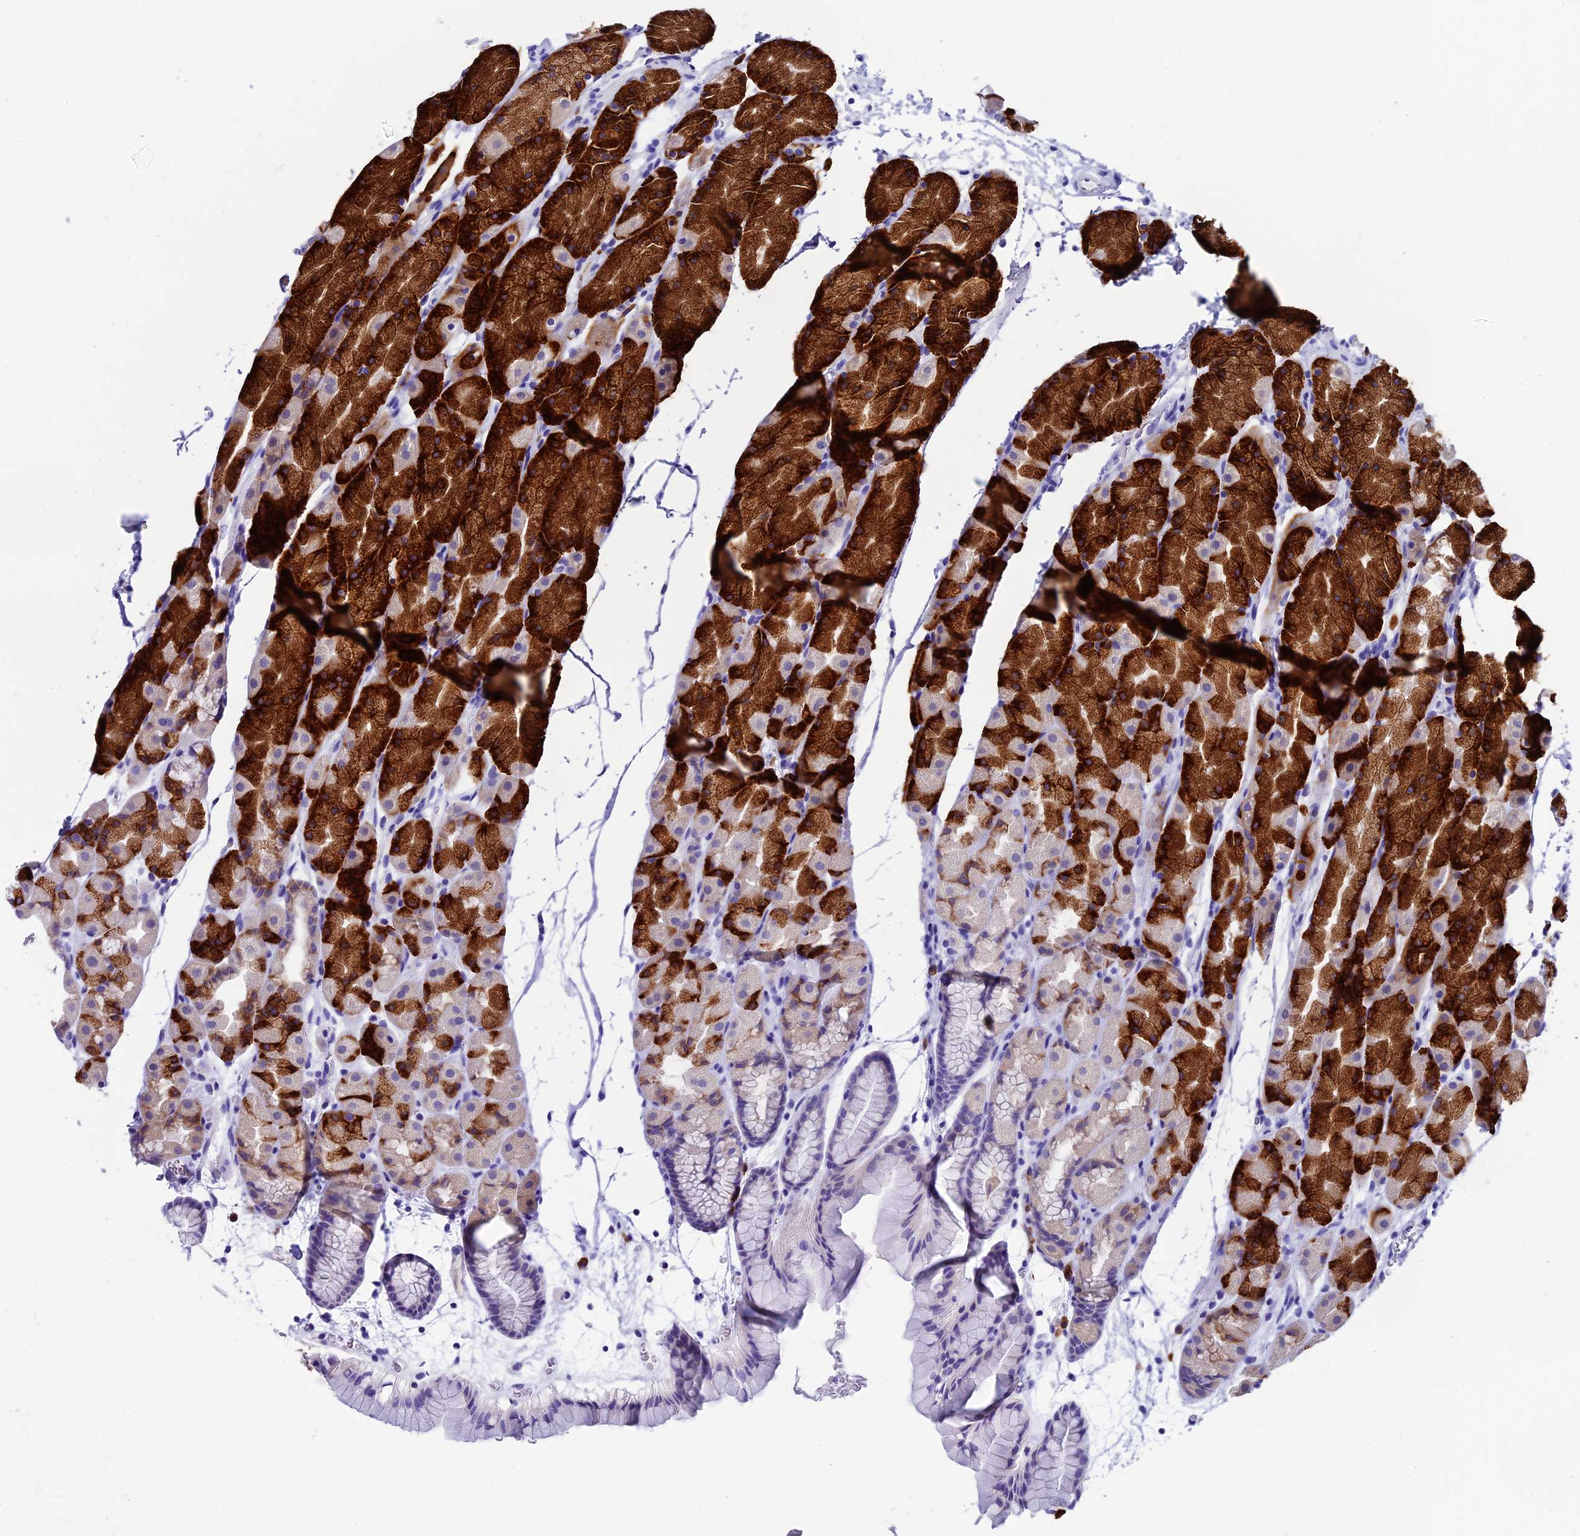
{"staining": {"intensity": "strong", "quantity": "25%-75%", "location": "cytoplasmic/membranous"}, "tissue": "stomach", "cell_type": "Glandular cells", "image_type": "normal", "snomed": [{"axis": "morphology", "description": "Normal tissue, NOS"}, {"axis": "topography", "description": "Stomach, upper"}, {"axis": "topography", "description": "Stomach"}], "caption": "A brown stain highlights strong cytoplasmic/membranous expression of a protein in glandular cells of benign stomach.", "gene": "FKBP11", "patient": {"sex": "male", "age": 47}}